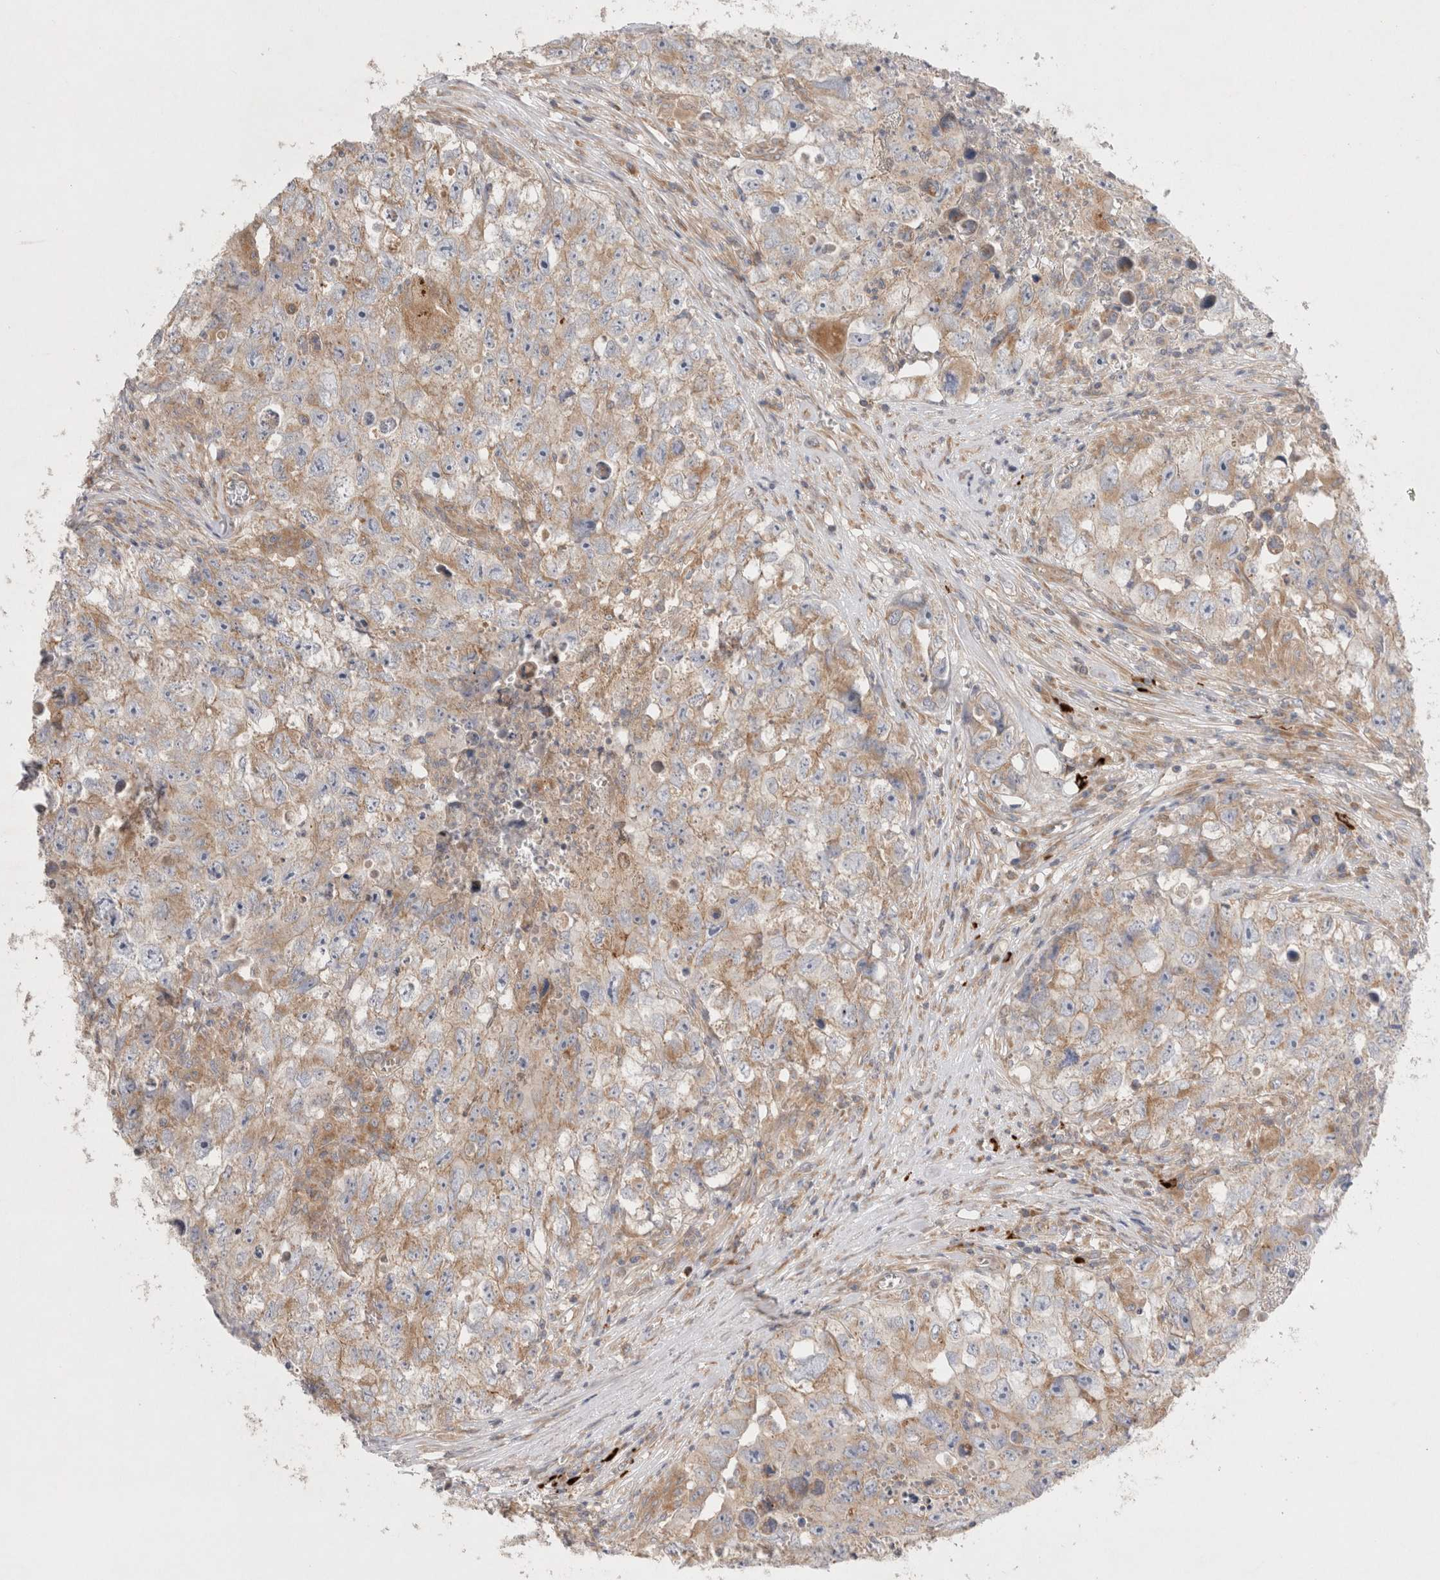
{"staining": {"intensity": "weak", "quantity": "25%-75%", "location": "cytoplasmic/membranous"}, "tissue": "testis cancer", "cell_type": "Tumor cells", "image_type": "cancer", "snomed": [{"axis": "morphology", "description": "Seminoma, NOS"}, {"axis": "morphology", "description": "Carcinoma, Embryonal, NOS"}, {"axis": "topography", "description": "Testis"}], "caption": "A low amount of weak cytoplasmic/membranous positivity is present in approximately 25%-75% of tumor cells in testis seminoma tissue.", "gene": "TBC1D16", "patient": {"sex": "male", "age": 43}}